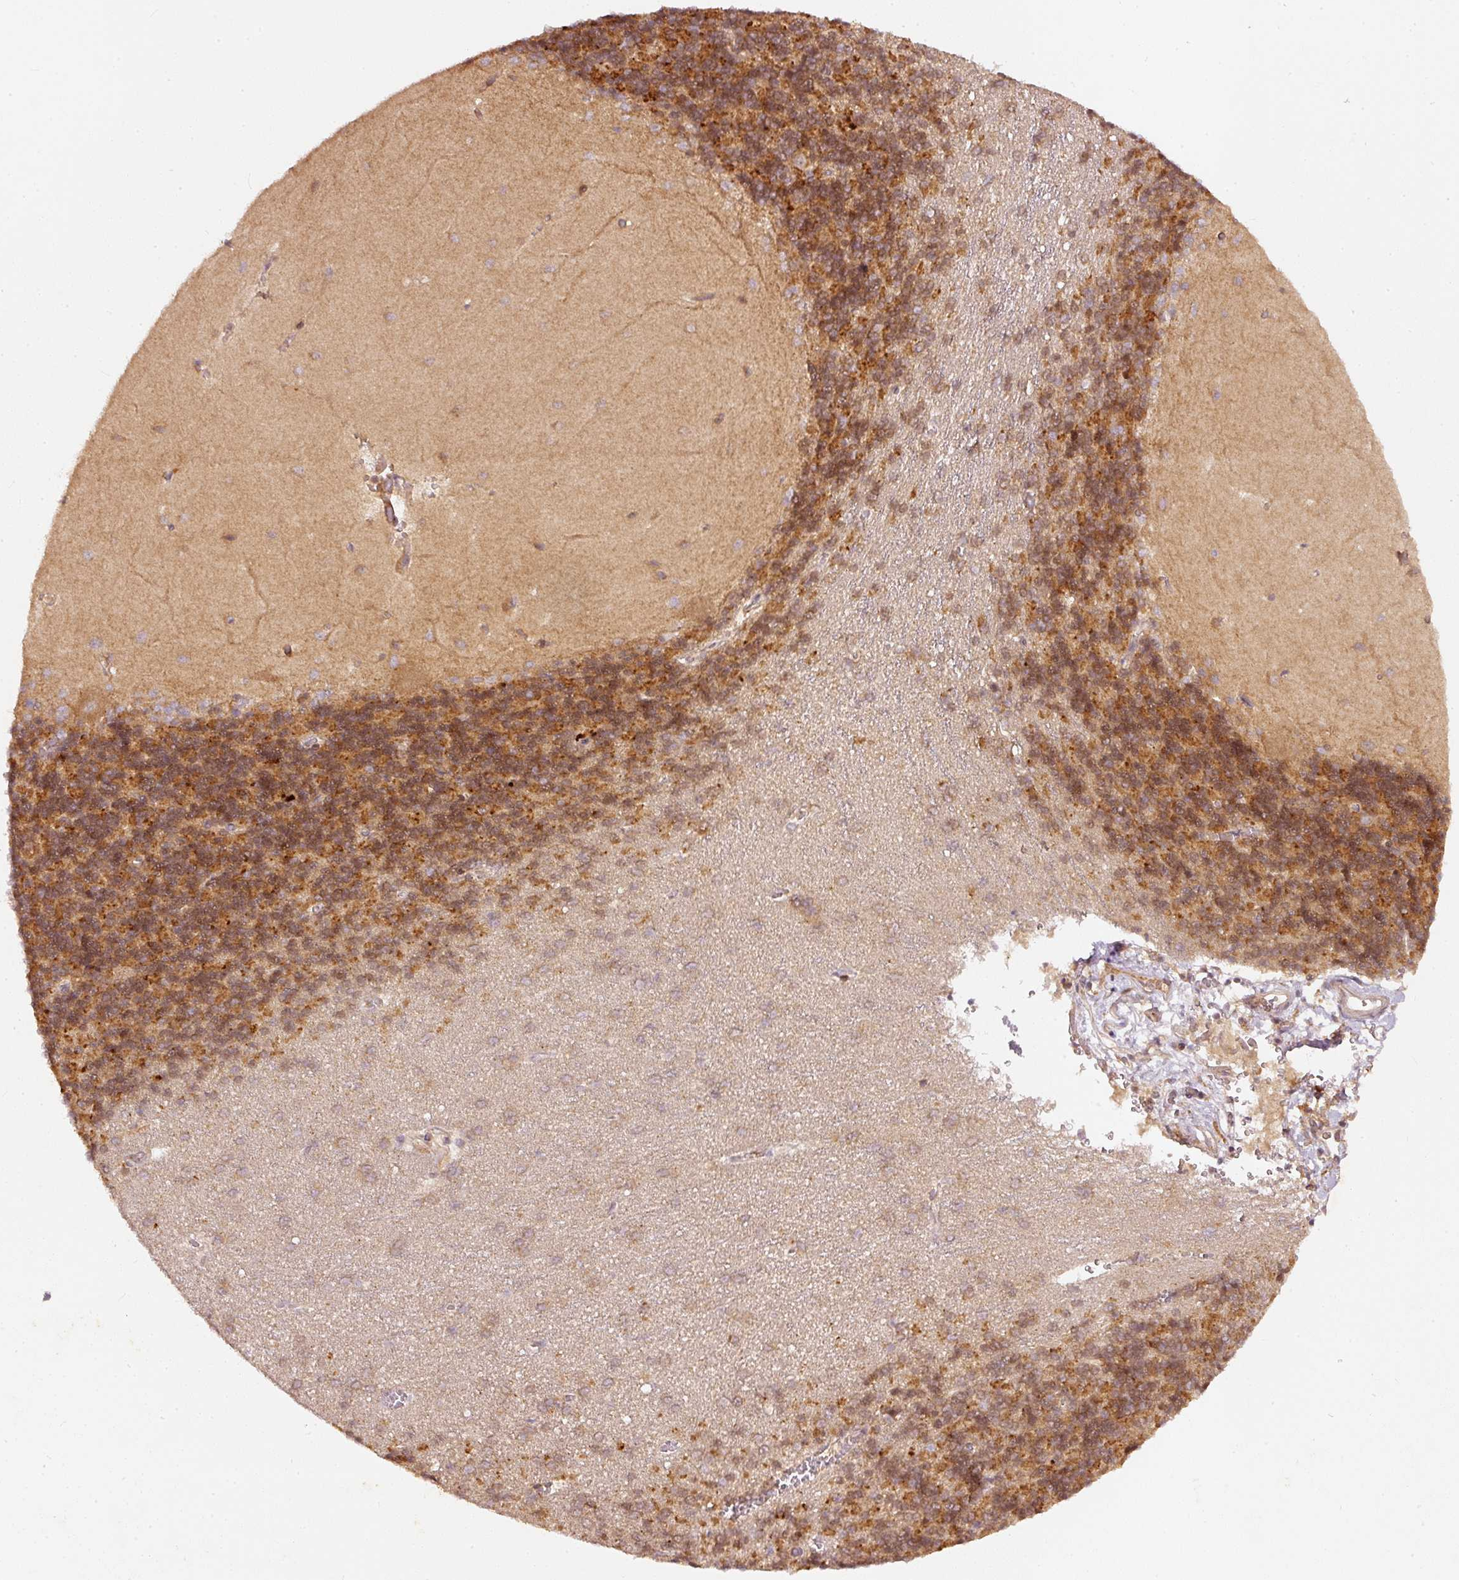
{"staining": {"intensity": "strong", "quantity": "25%-75%", "location": "cytoplasmic/membranous"}, "tissue": "cerebellum", "cell_type": "Cells in granular layer", "image_type": "normal", "snomed": [{"axis": "morphology", "description": "Normal tissue, NOS"}, {"axis": "topography", "description": "Cerebellum"}], "caption": "Cerebellum stained for a protein exhibits strong cytoplasmic/membranous positivity in cells in granular layer.", "gene": "ZNF580", "patient": {"sex": "male", "age": 37}}